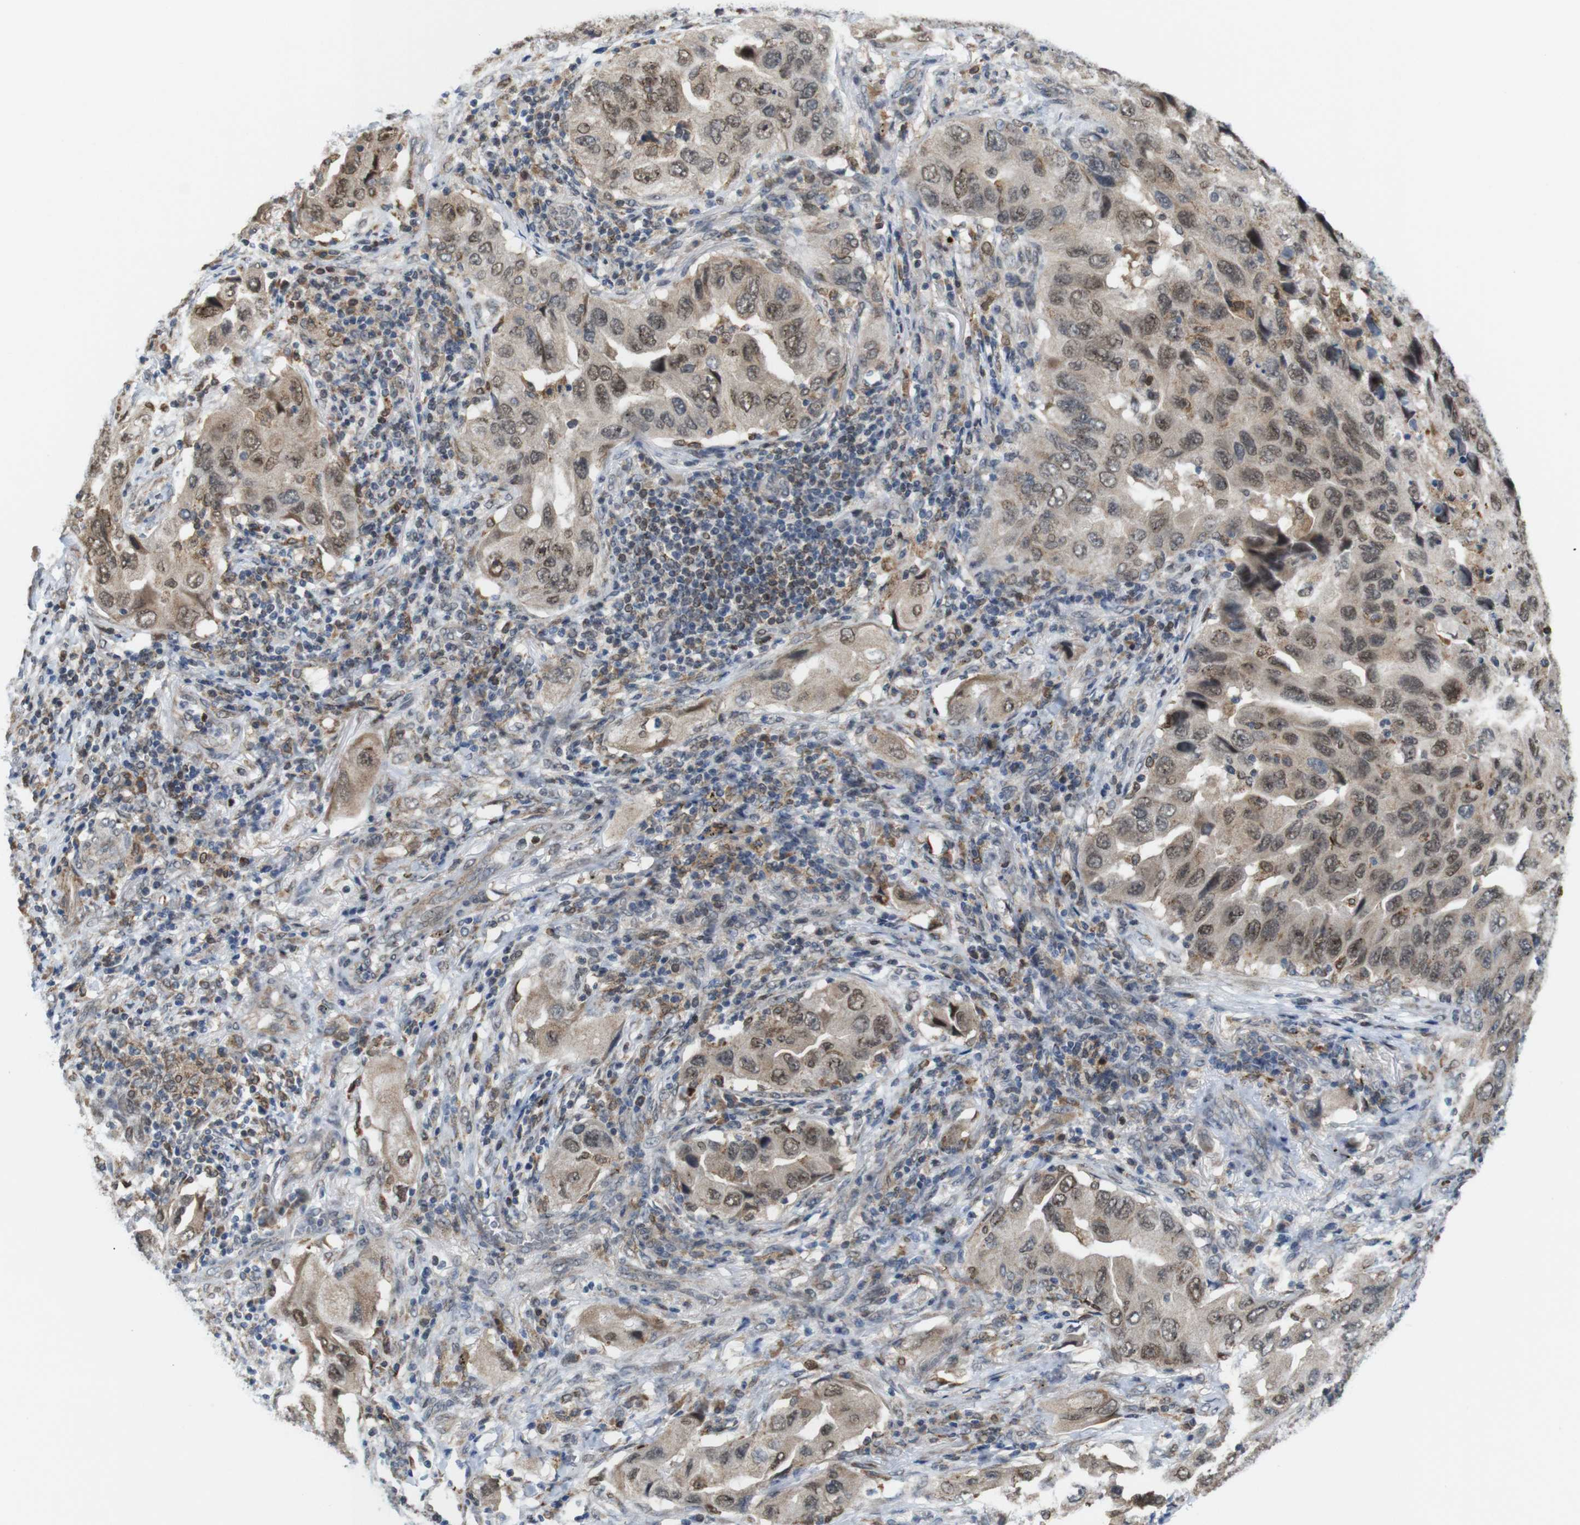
{"staining": {"intensity": "moderate", "quantity": ">75%", "location": "cytoplasmic/membranous,nuclear"}, "tissue": "lung cancer", "cell_type": "Tumor cells", "image_type": "cancer", "snomed": [{"axis": "morphology", "description": "Adenocarcinoma, NOS"}, {"axis": "topography", "description": "Lung"}], "caption": "Approximately >75% of tumor cells in human lung adenocarcinoma reveal moderate cytoplasmic/membranous and nuclear protein expression as visualized by brown immunohistochemical staining.", "gene": "PNMA8A", "patient": {"sex": "female", "age": 65}}